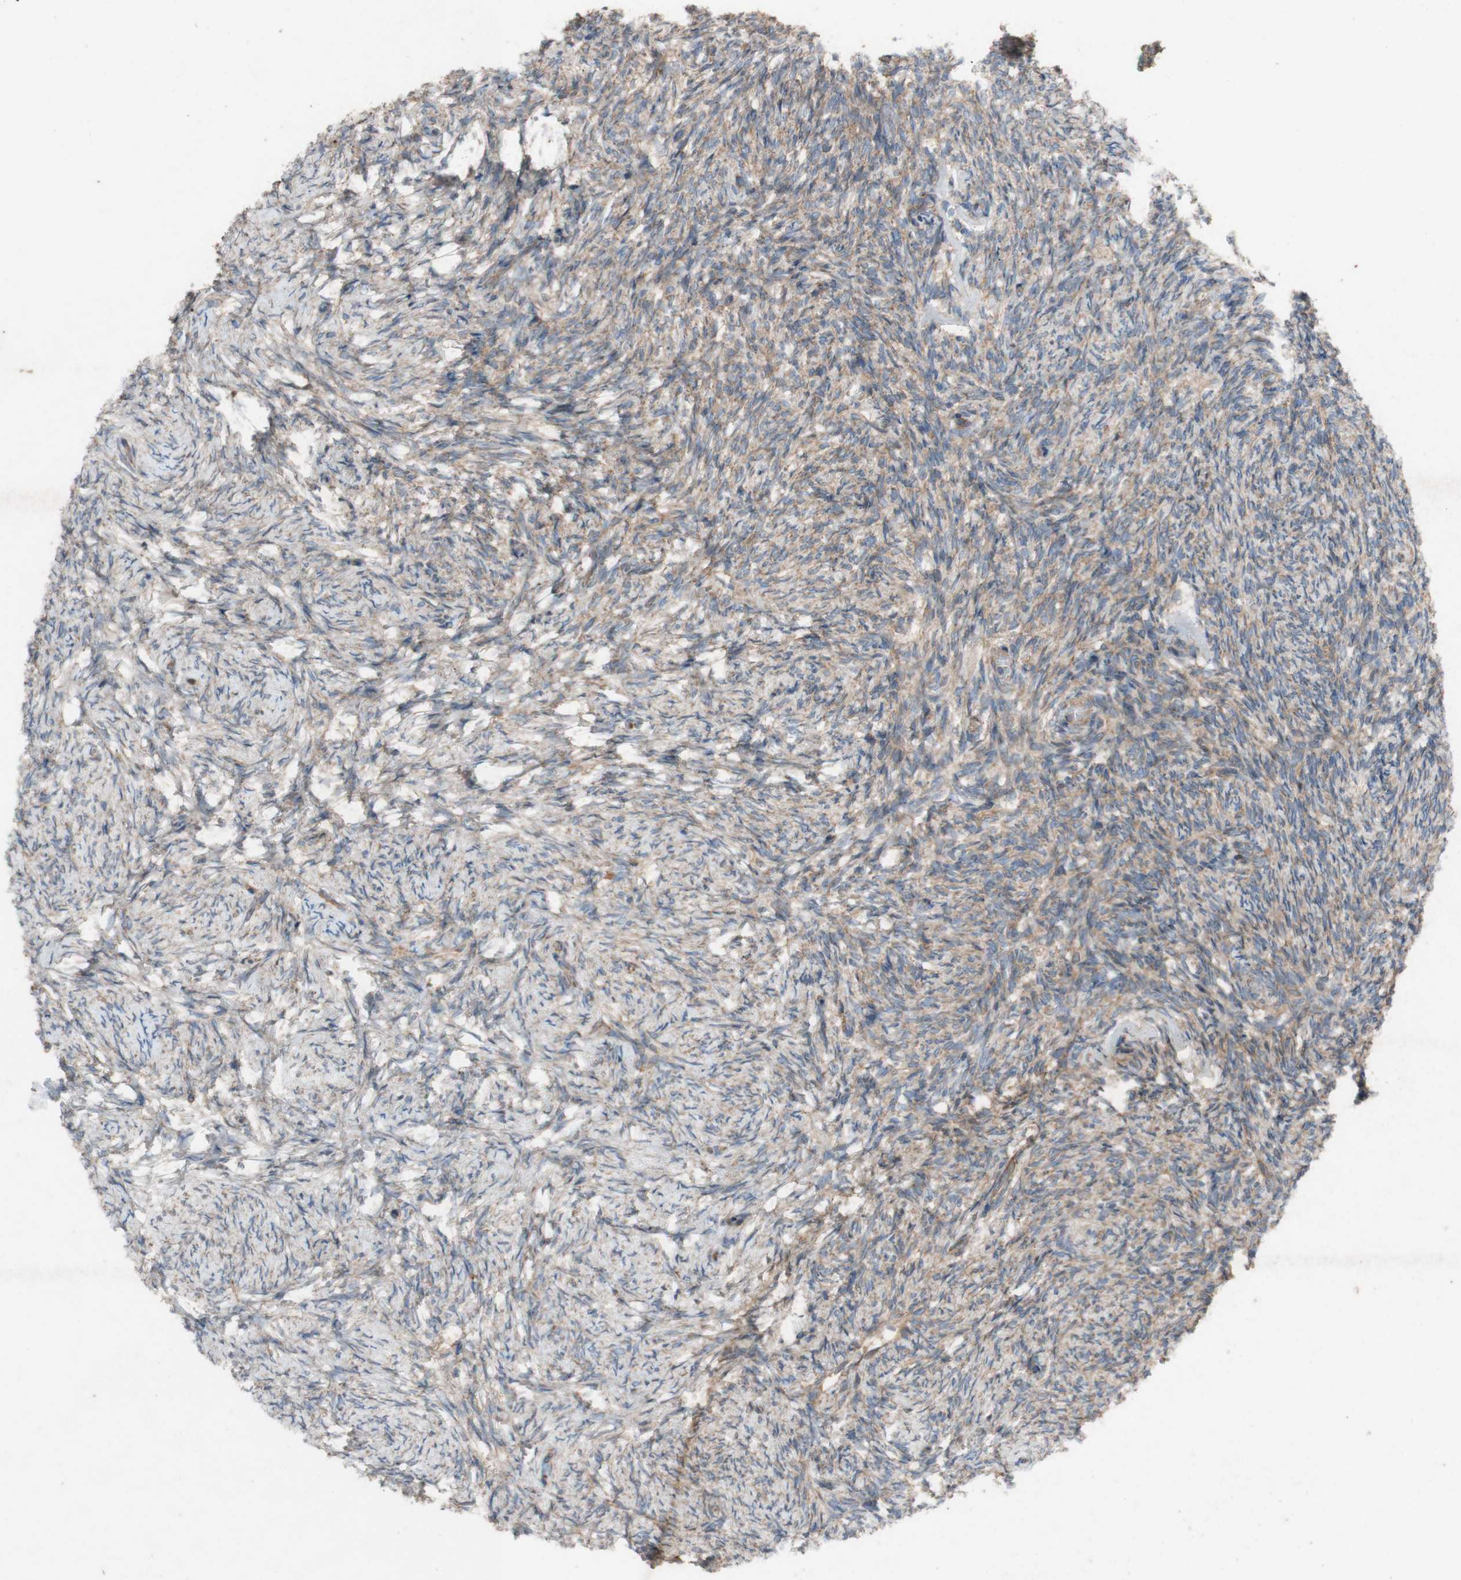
{"staining": {"intensity": "moderate", "quantity": ">75%", "location": "cytoplasmic/membranous"}, "tissue": "ovary", "cell_type": "Follicle cells", "image_type": "normal", "snomed": [{"axis": "morphology", "description": "Normal tissue, NOS"}, {"axis": "topography", "description": "Ovary"}], "caption": "Moderate cytoplasmic/membranous expression for a protein is seen in approximately >75% of follicle cells of unremarkable ovary using immunohistochemistry (IHC).", "gene": "TST", "patient": {"sex": "female", "age": 60}}